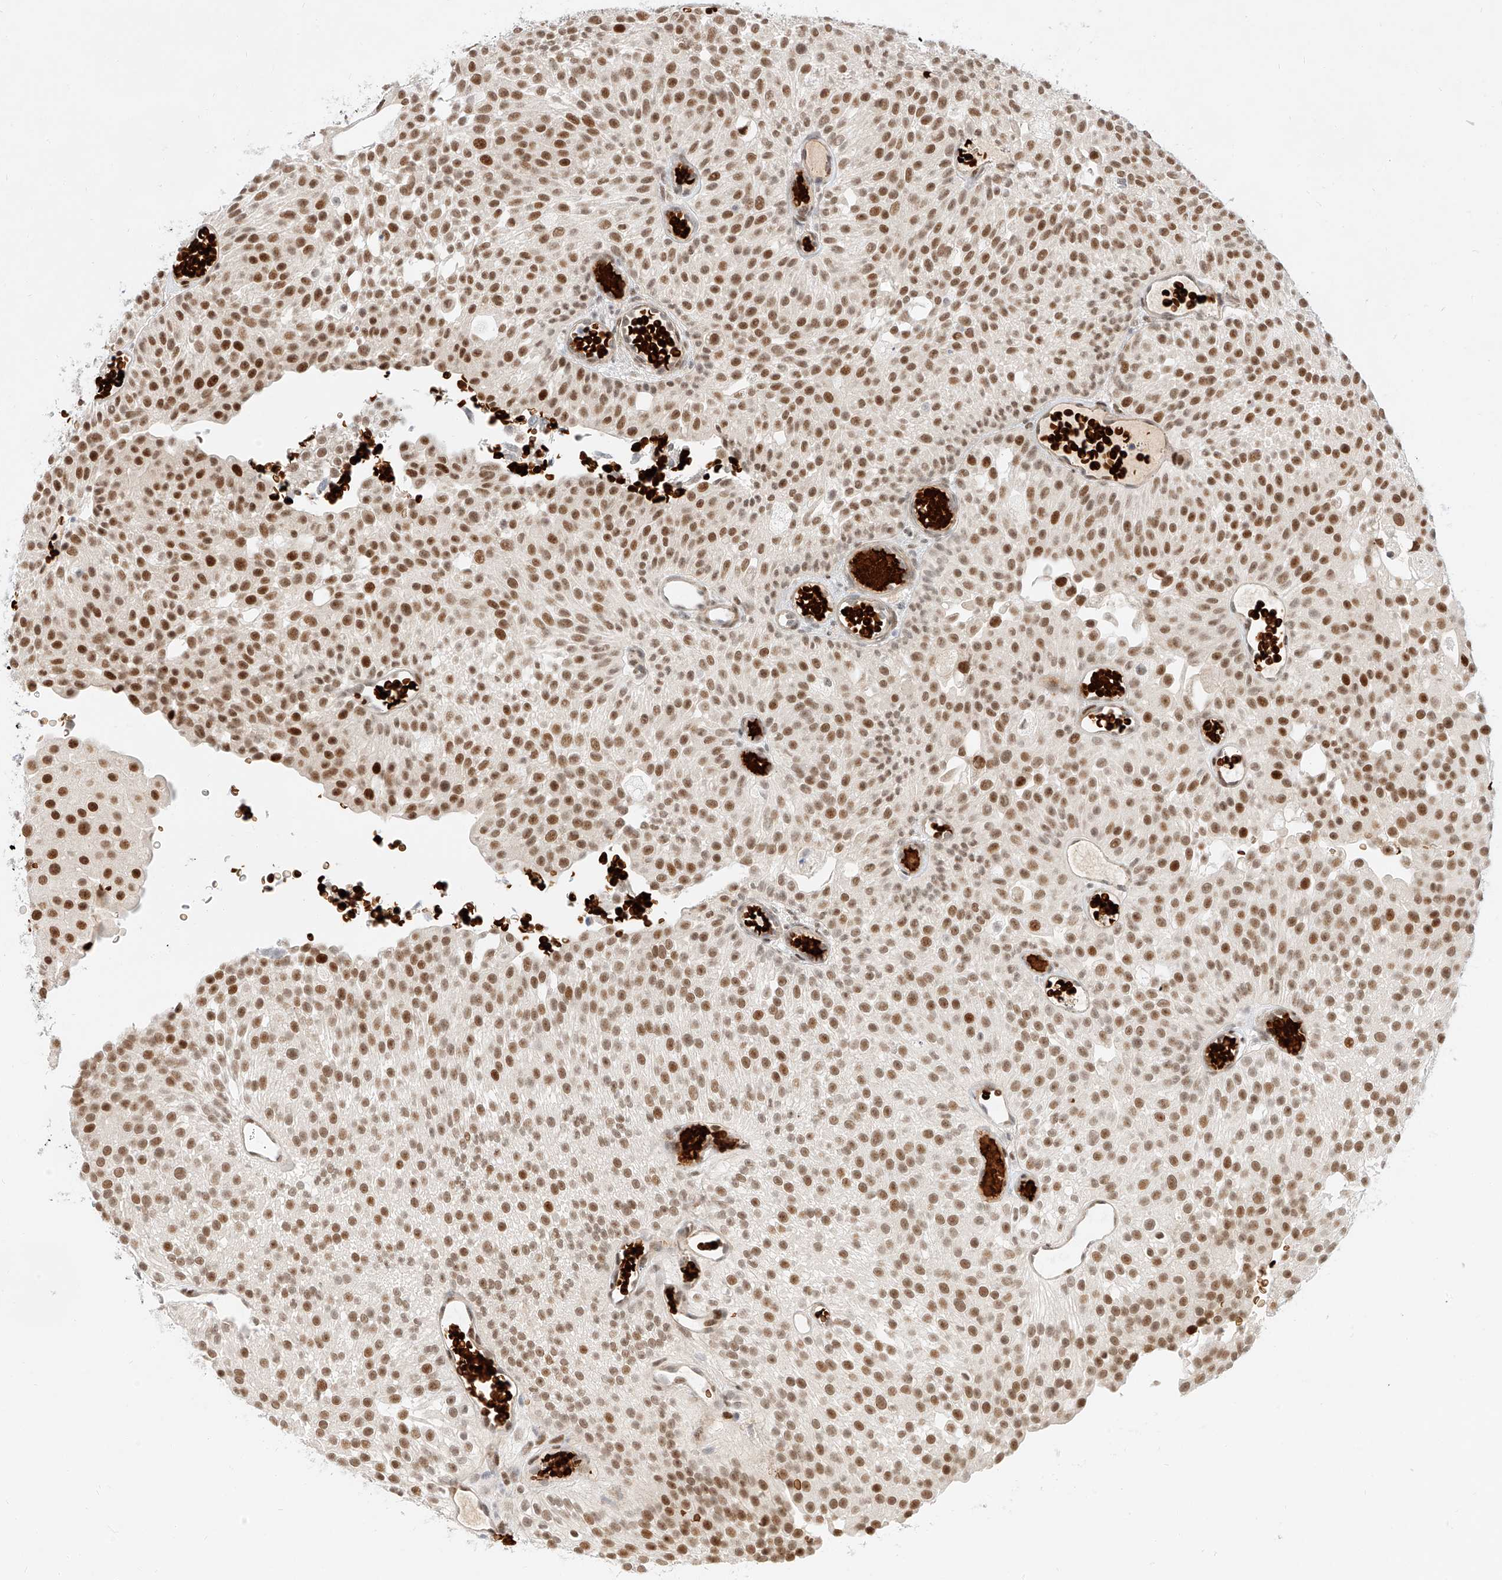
{"staining": {"intensity": "moderate", "quantity": ">75%", "location": "nuclear"}, "tissue": "urothelial cancer", "cell_type": "Tumor cells", "image_type": "cancer", "snomed": [{"axis": "morphology", "description": "Urothelial carcinoma, Low grade"}, {"axis": "topography", "description": "Urinary bladder"}], "caption": "Human urothelial carcinoma (low-grade) stained with a brown dye shows moderate nuclear positive expression in approximately >75% of tumor cells.", "gene": "CBX8", "patient": {"sex": "male", "age": 78}}